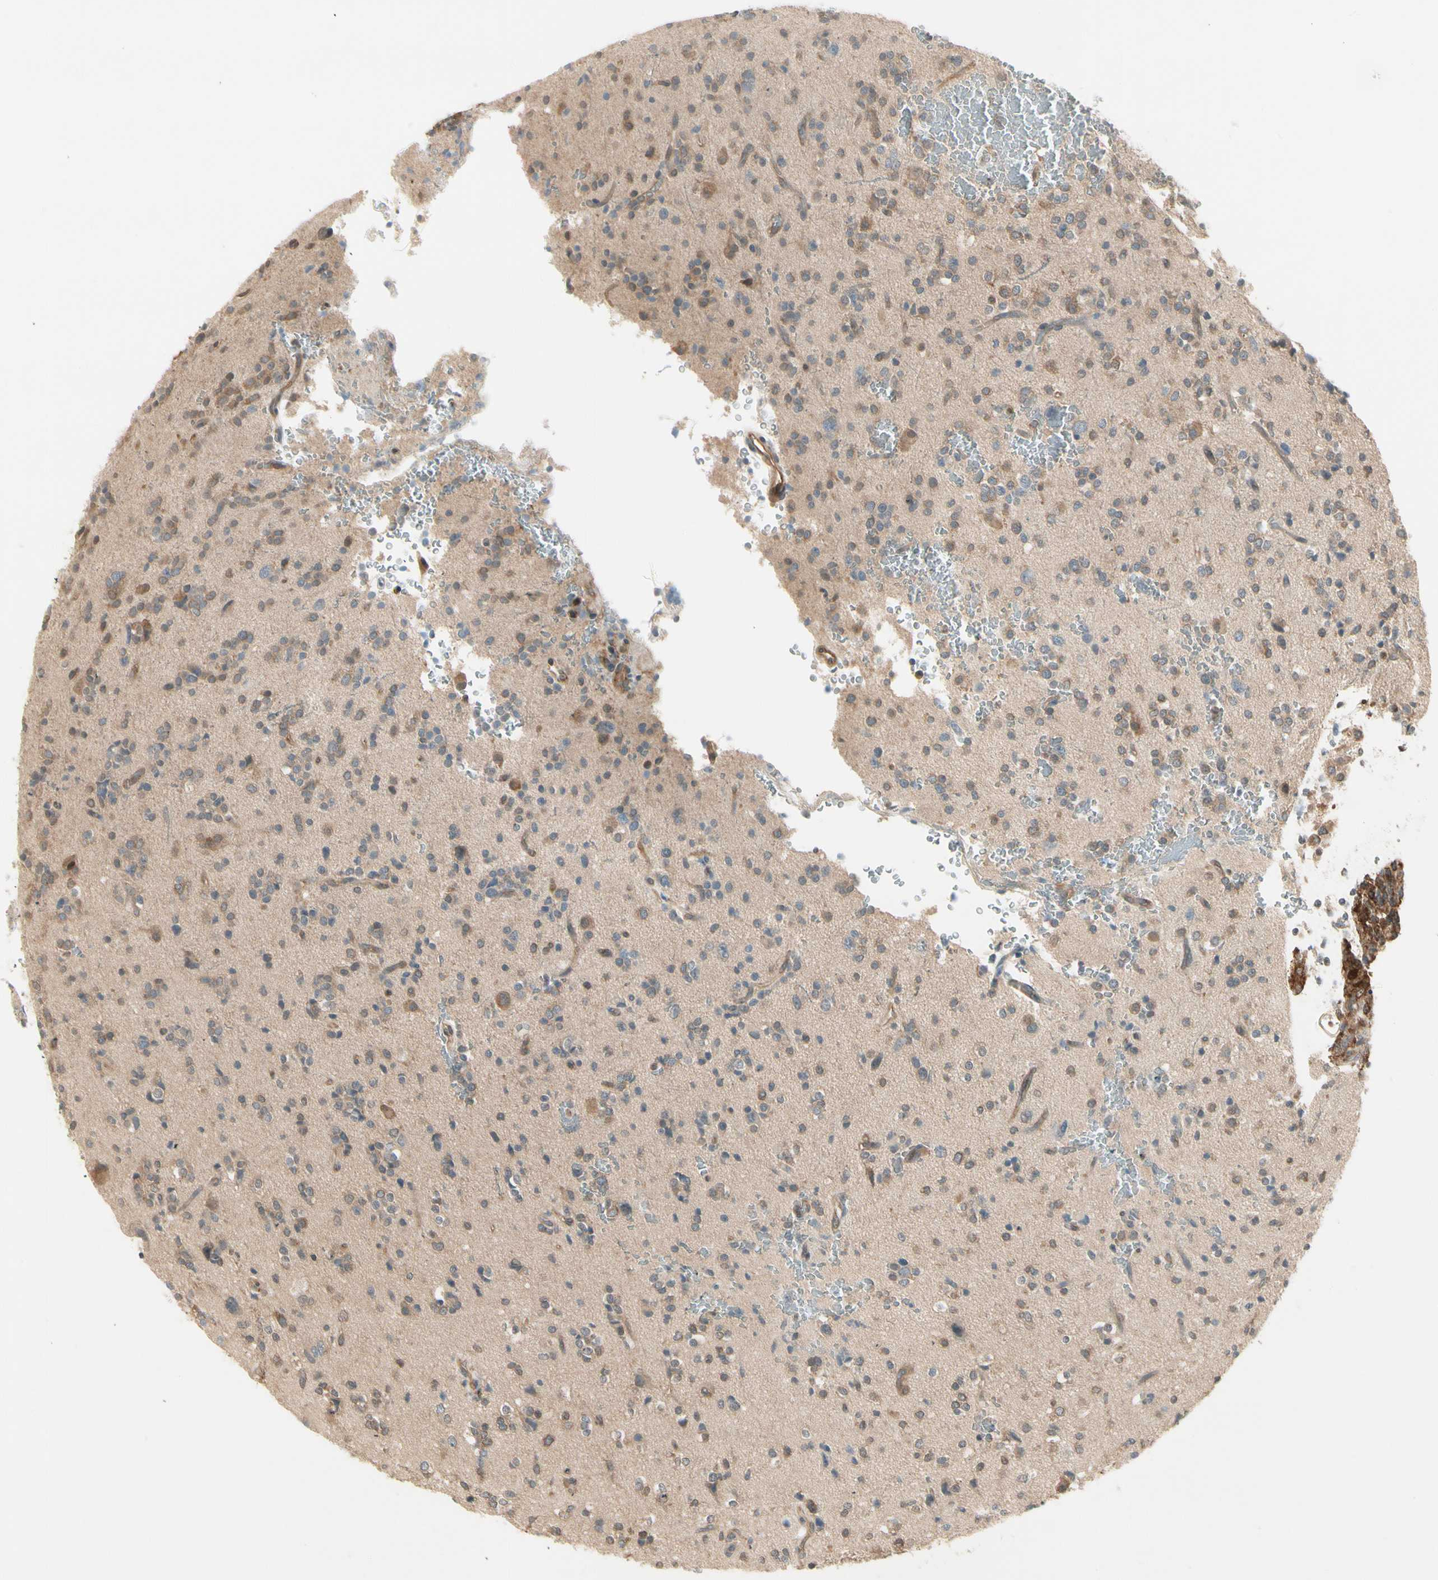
{"staining": {"intensity": "moderate", "quantity": "25%-75%", "location": "cytoplasmic/membranous"}, "tissue": "glioma", "cell_type": "Tumor cells", "image_type": "cancer", "snomed": [{"axis": "morphology", "description": "Glioma, malignant, High grade"}, {"axis": "topography", "description": "Brain"}], "caption": "Moderate cytoplasmic/membranous positivity for a protein is present in approximately 25%-75% of tumor cells of malignant glioma (high-grade) using IHC.", "gene": "OXSR1", "patient": {"sex": "male", "age": 47}}